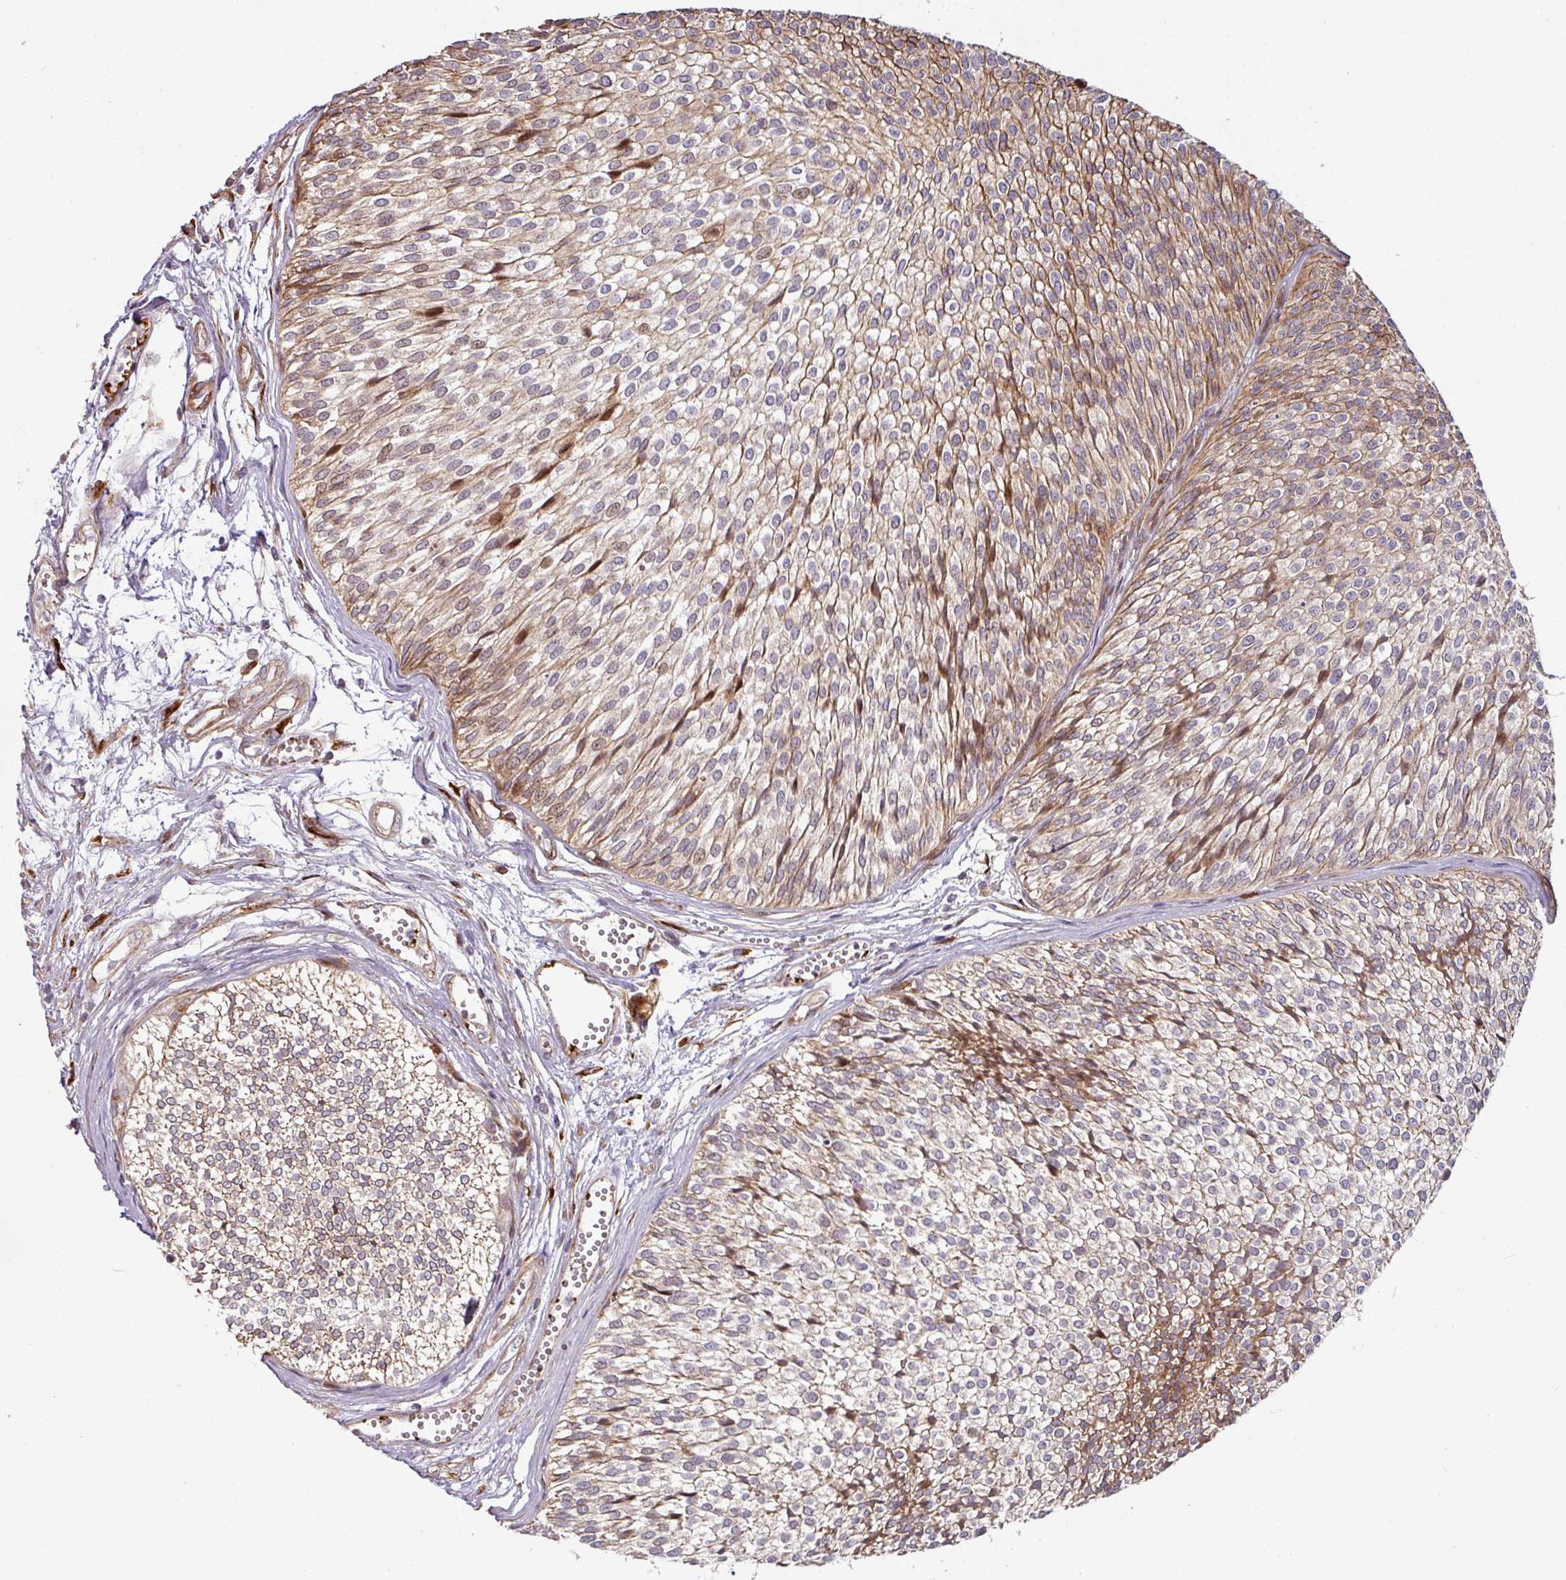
{"staining": {"intensity": "moderate", "quantity": ">75%", "location": "cytoplasmic/membranous,nuclear"}, "tissue": "urothelial cancer", "cell_type": "Tumor cells", "image_type": "cancer", "snomed": [{"axis": "morphology", "description": "Urothelial carcinoma, Low grade"}, {"axis": "topography", "description": "Urinary bladder"}], "caption": "Immunohistochemical staining of urothelial carcinoma (low-grade) exhibits medium levels of moderate cytoplasmic/membranous and nuclear positivity in approximately >75% of tumor cells.", "gene": "CASP2", "patient": {"sex": "male", "age": 91}}